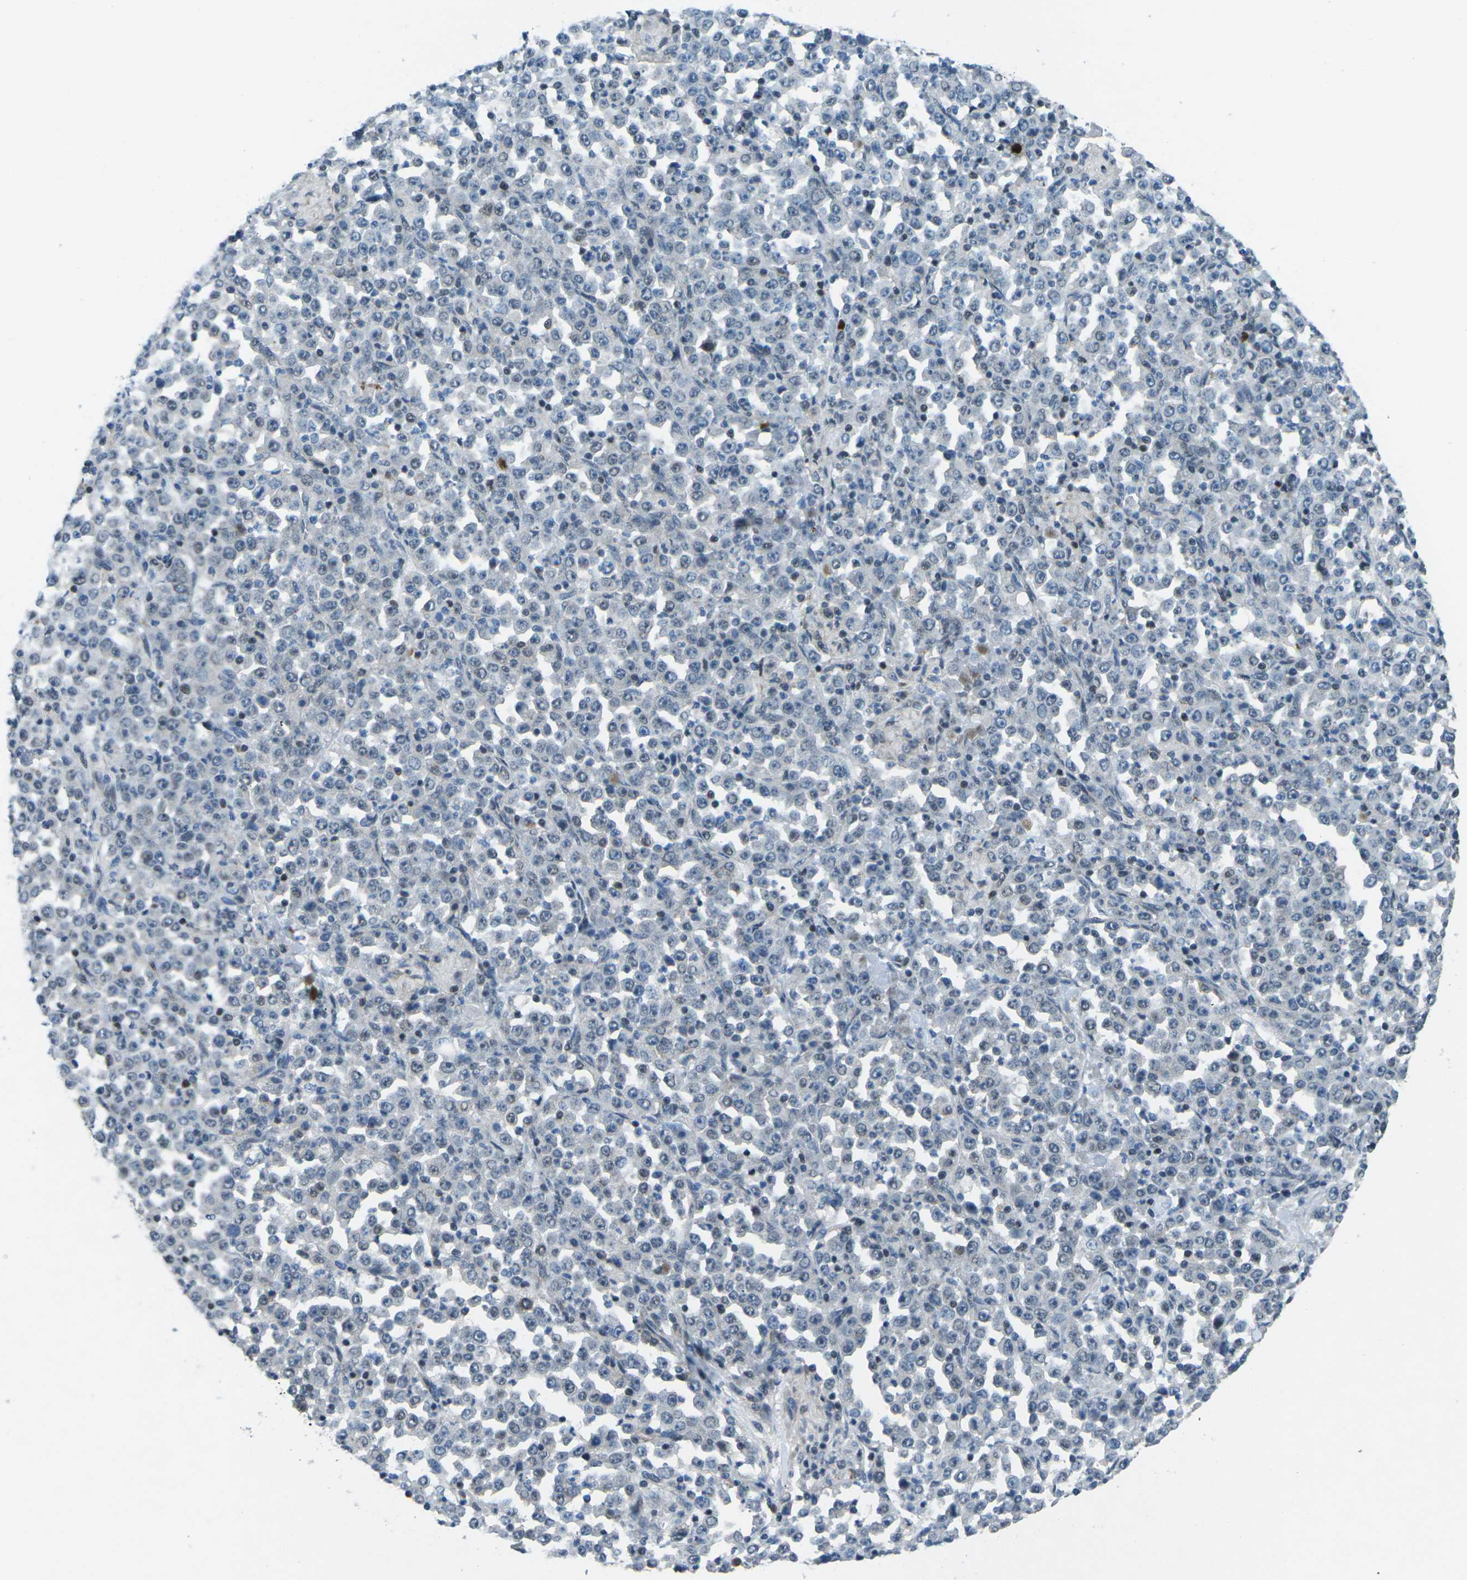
{"staining": {"intensity": "weak", "quantity": "<25%", "location": "nuclear"}, "tissue": "stomach cancer", "cell_type": "Tumor cells", "image_type": "cancer", "snomed": [{"axis": "morphology", "description": "Normal tissue, NOS"}, {"axis": "morphology", "description": "Adenocarcinoma, NOS"}, {"axis": "topography", "description": "Stomach, upper"}, {"axis": "topography", "description": "Stomach"}], "caption": "A high-resolution image shows immunohistochemistry staining of stomach adenocarcinoma, which reveals no significant staining in tumor cells.", "gene": "MBNL1", "patient": {"sex": "male", "age": 59}}